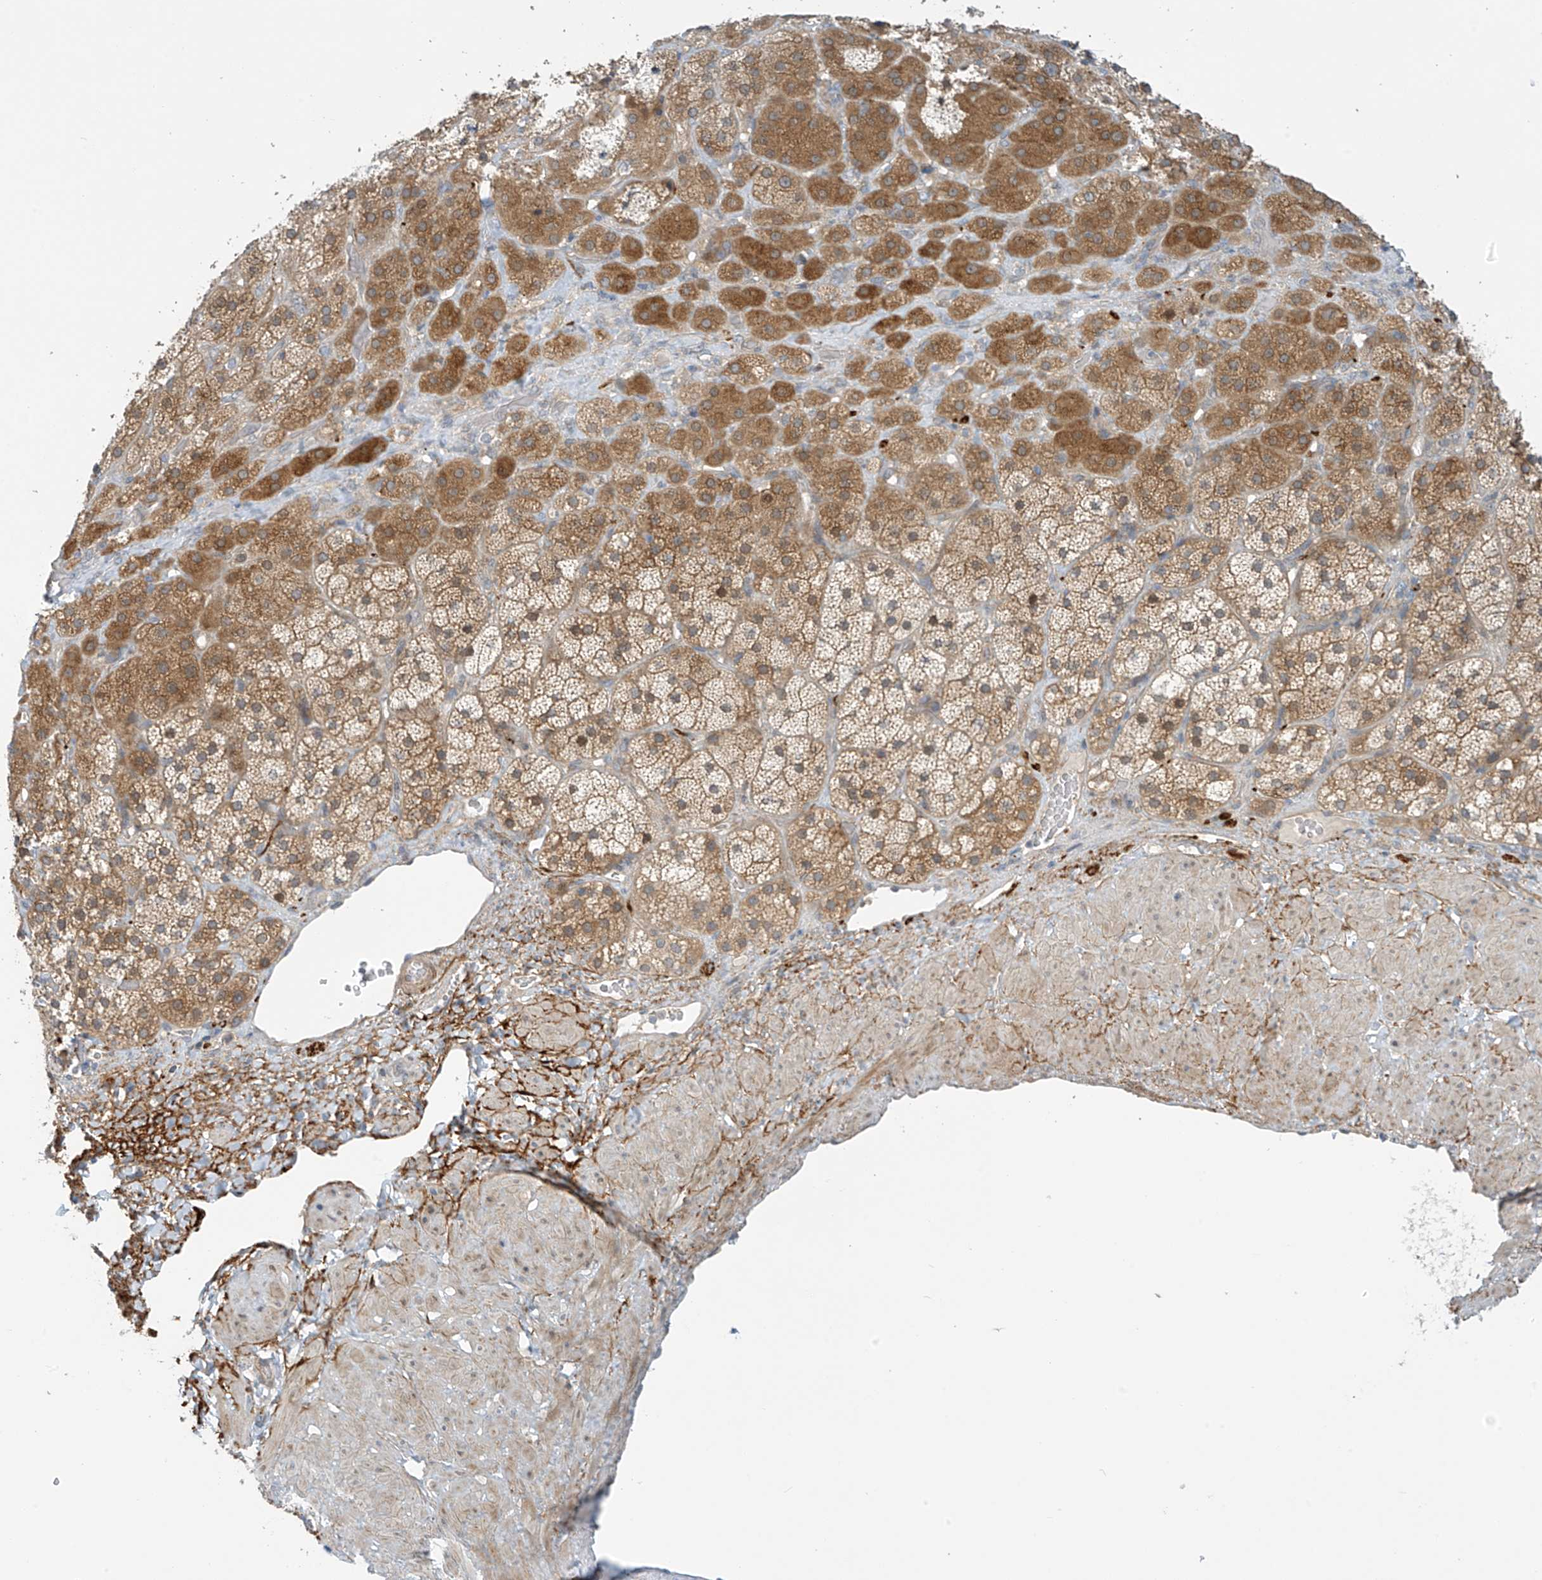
{"staining": {"intensity": "moderate", "quantity": "25%-75%", "location": "cytoplasmic/membranous"}, "tissue": "adrenal gland", "cell_type": "Glandular cells", "image_type": "normal", "snomed": [{"axis": "morphology", "description": "Normal tissue, NOS"}, {"axis": "topography", "description": "Adrenal gland"}], "caption": "Adrenal gland stained with IHC exhibits moderate cytoplasmic/membranous expression in approximately 25%-75% of glandular cells. The protein is stained brown, and the nuclei are stained in blue (DAB IHC with brightfield microscopy, high magnification).", "gene": "FSD1L", "patient": {"sex": "male", "age": 57}}